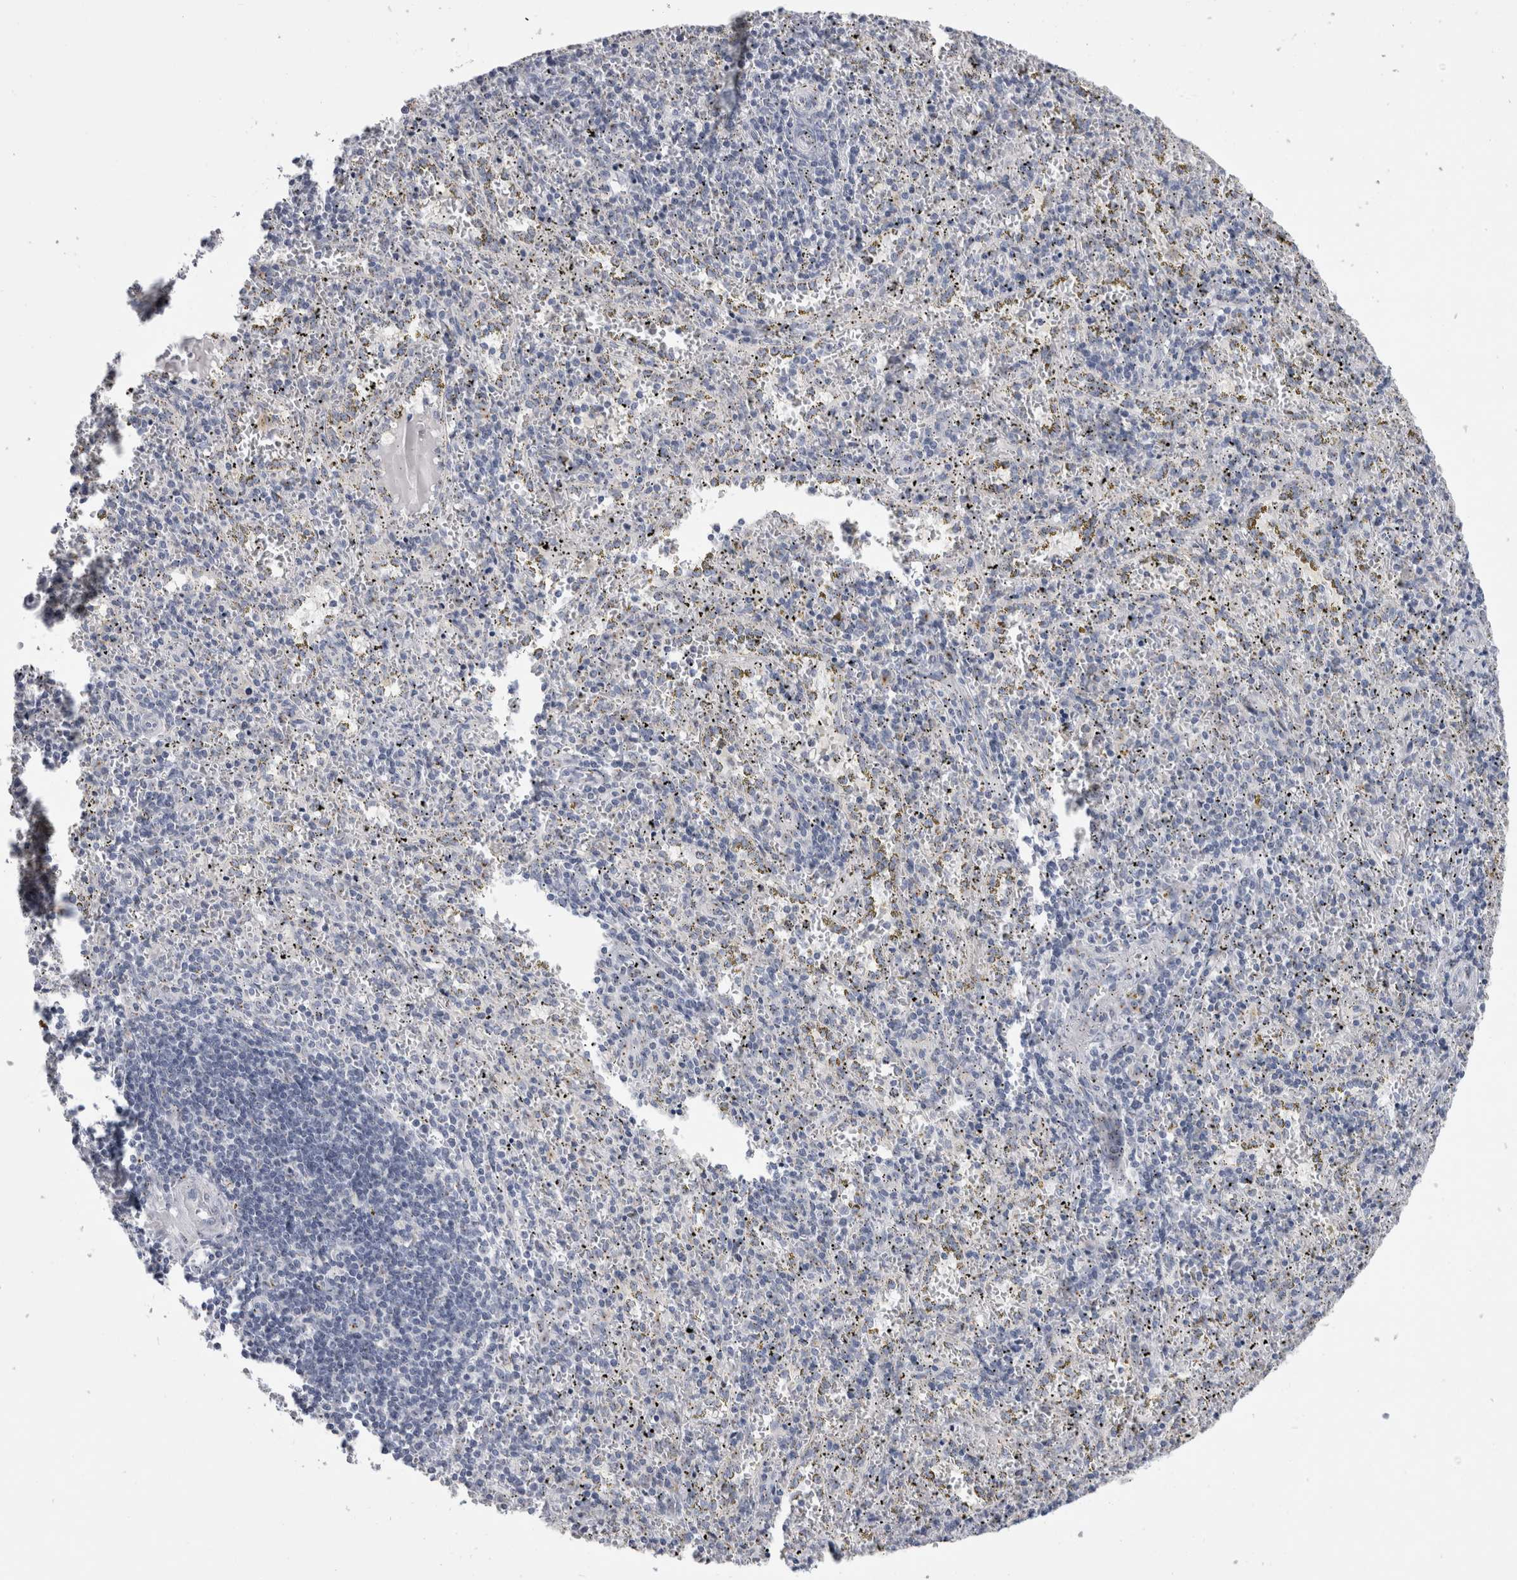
{"staining": {"intensity": "negative", "quantity": "none", "location": "none"}, "tissue": "spleen", "cell_type": "Cells in red pulp", "image_type": "normal", "snomed": [{"axis": "morphology", "description": "Normal tissue, NOS"}, {"axis": "topography", "description": "Spleen"}], "caption": "IHC image of benign spleen: human spleen stained with DAB shows no significant protein staining in cells in red pulp.", "gene": "AKAP9", "patient": {"sex": "male", "age": 11}}